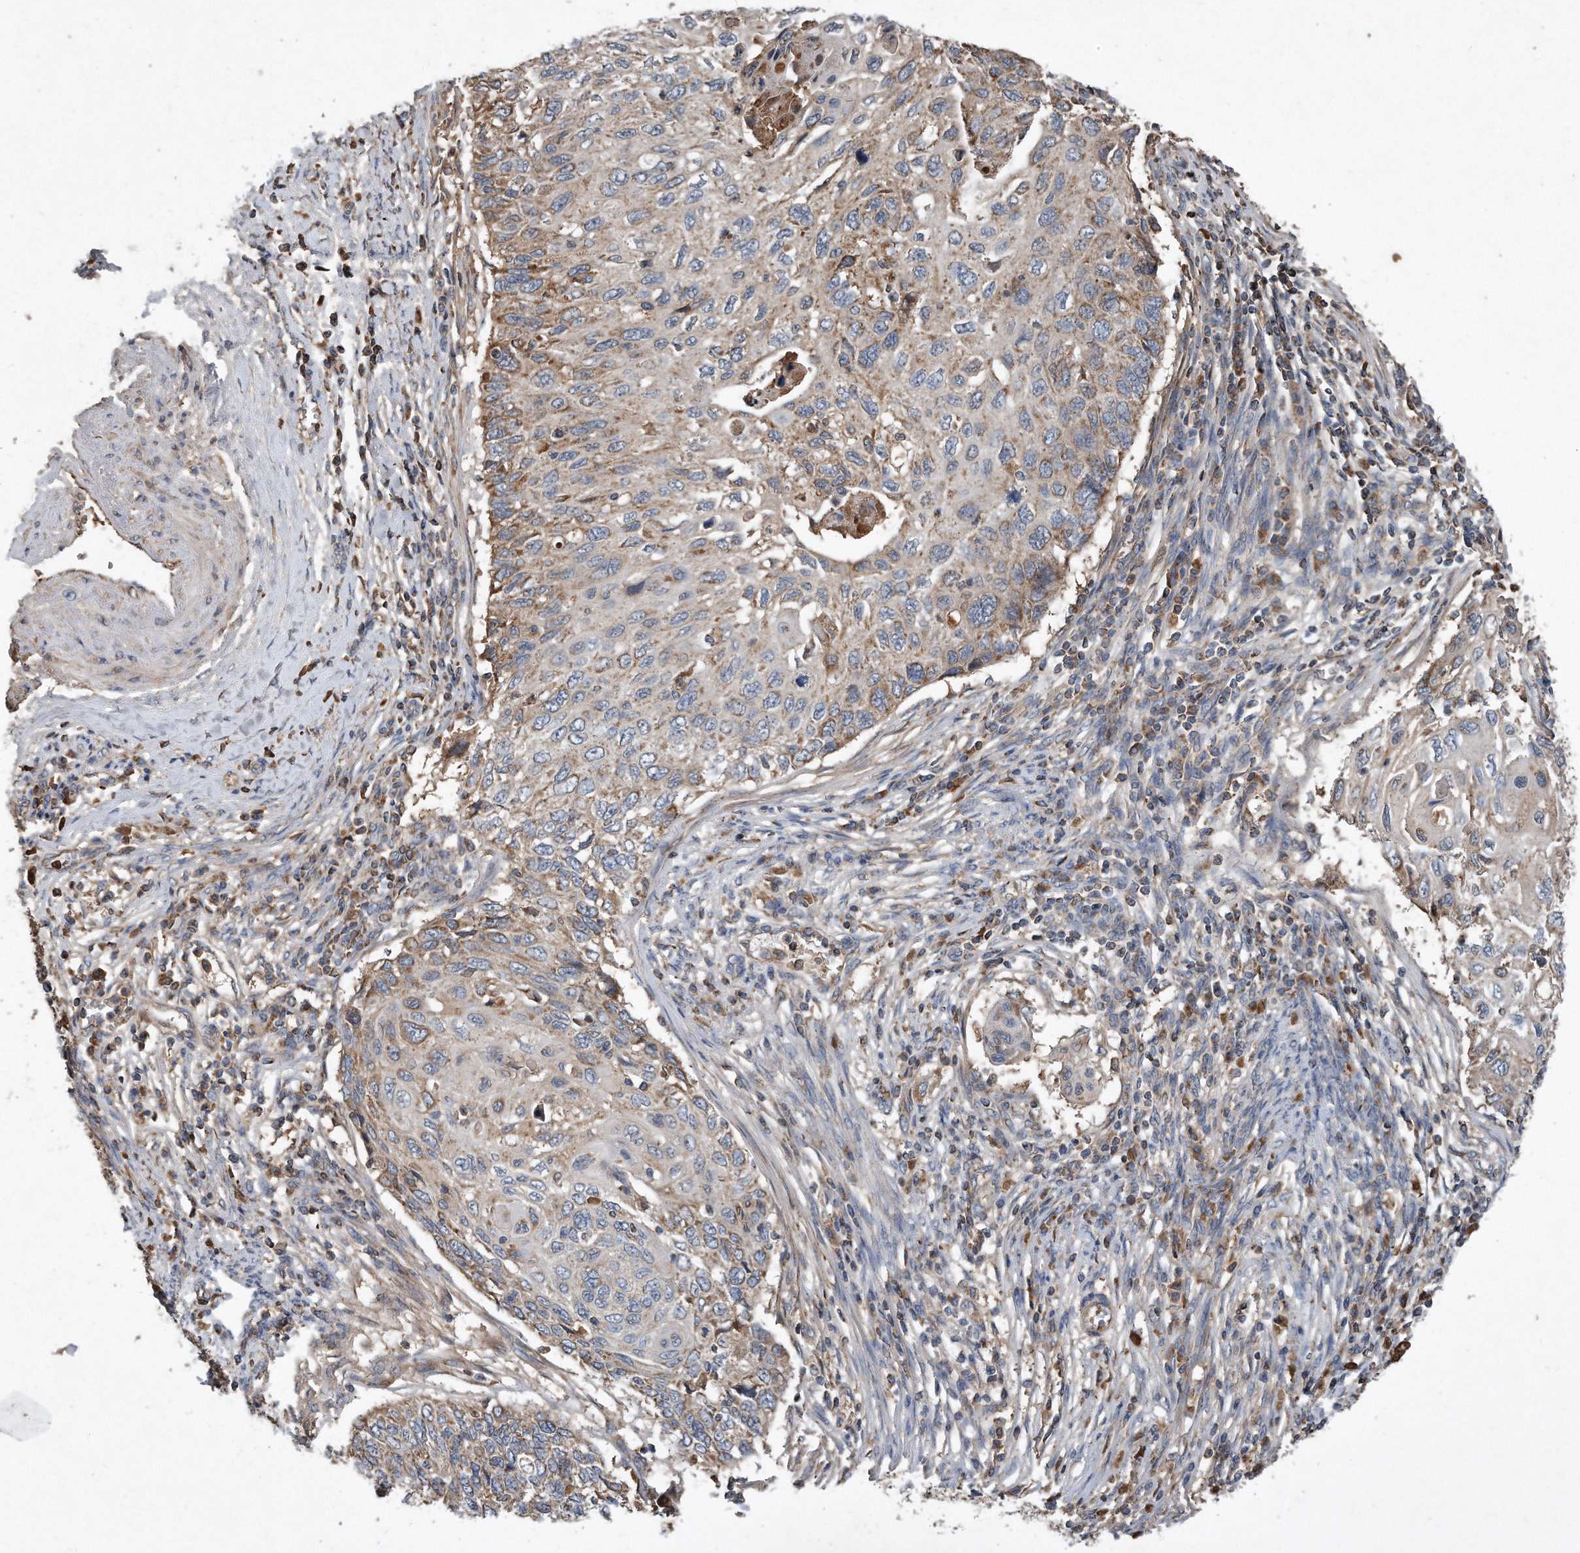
{"staining": {"intensity": "weak", "quantity": "<25%", "location": "cytoplasmic/membranous"}, "tissue": "cervical cancer", "cell_type": "Tumor cells", "image_type": "cancer", "snomed": [{"axis": "morphology", "description": "Squamous cell carcinoma, NOS"}, {"axis": "topography", "description": "Cervix"}], "caption": "Protein analysis of cervical cancer (squamous cell carcinoma) shows no significant positivity in tumor cells.", "gene": "SDHA", "patient": {"sex": "female", "age": 70}}